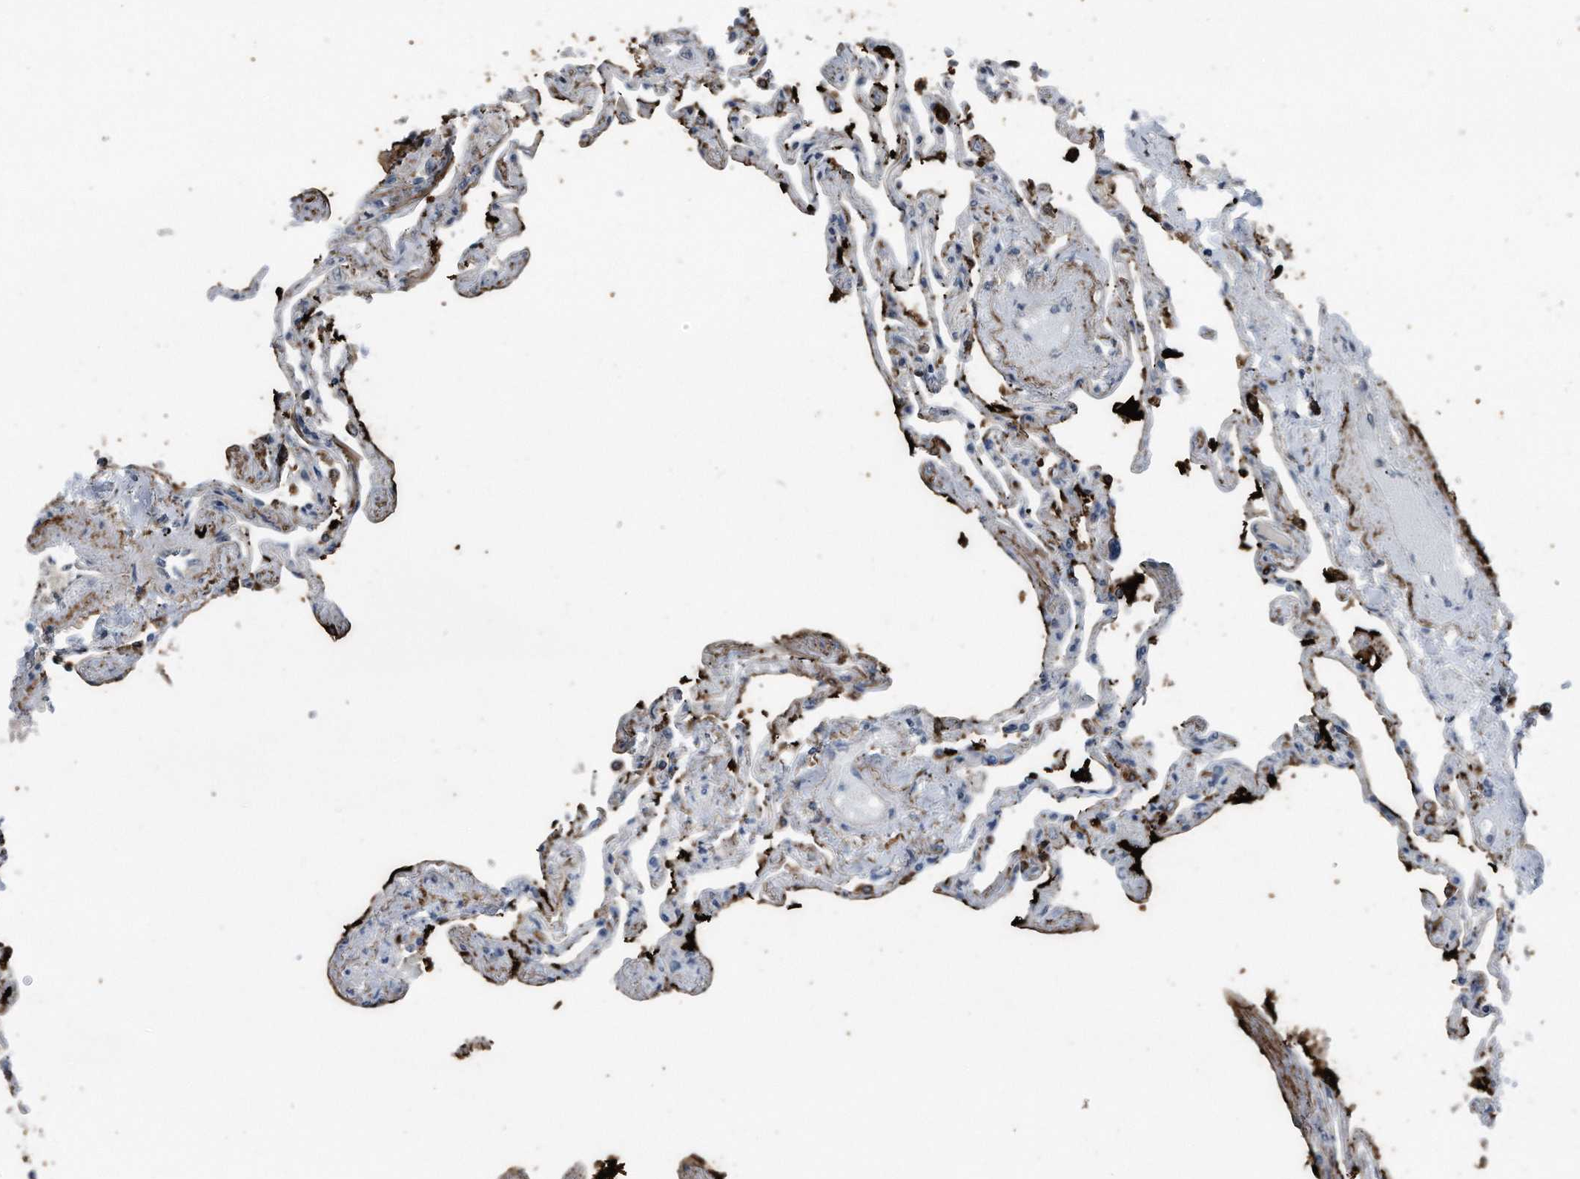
{"staining": {"intensity": "moderate", "quantity": "<25%", "location": "cytoplasmic/membranous"}, "tissue": "lung", "cell_type": "Alveolar cells", "image_type": "normal", "snomed": [{"axis": "morphology", "description": "Normal tissue, NOS"}, {"axis": "topography", "description": "Lung"}], "caption": "Lung stained with DAB IHC demonstrates low levels of moderate cytoplasmic/membranous staining in approximately <25% of alveolar cells.", "gene": "DST", "patient": {"sex": "female", "age": 67}}